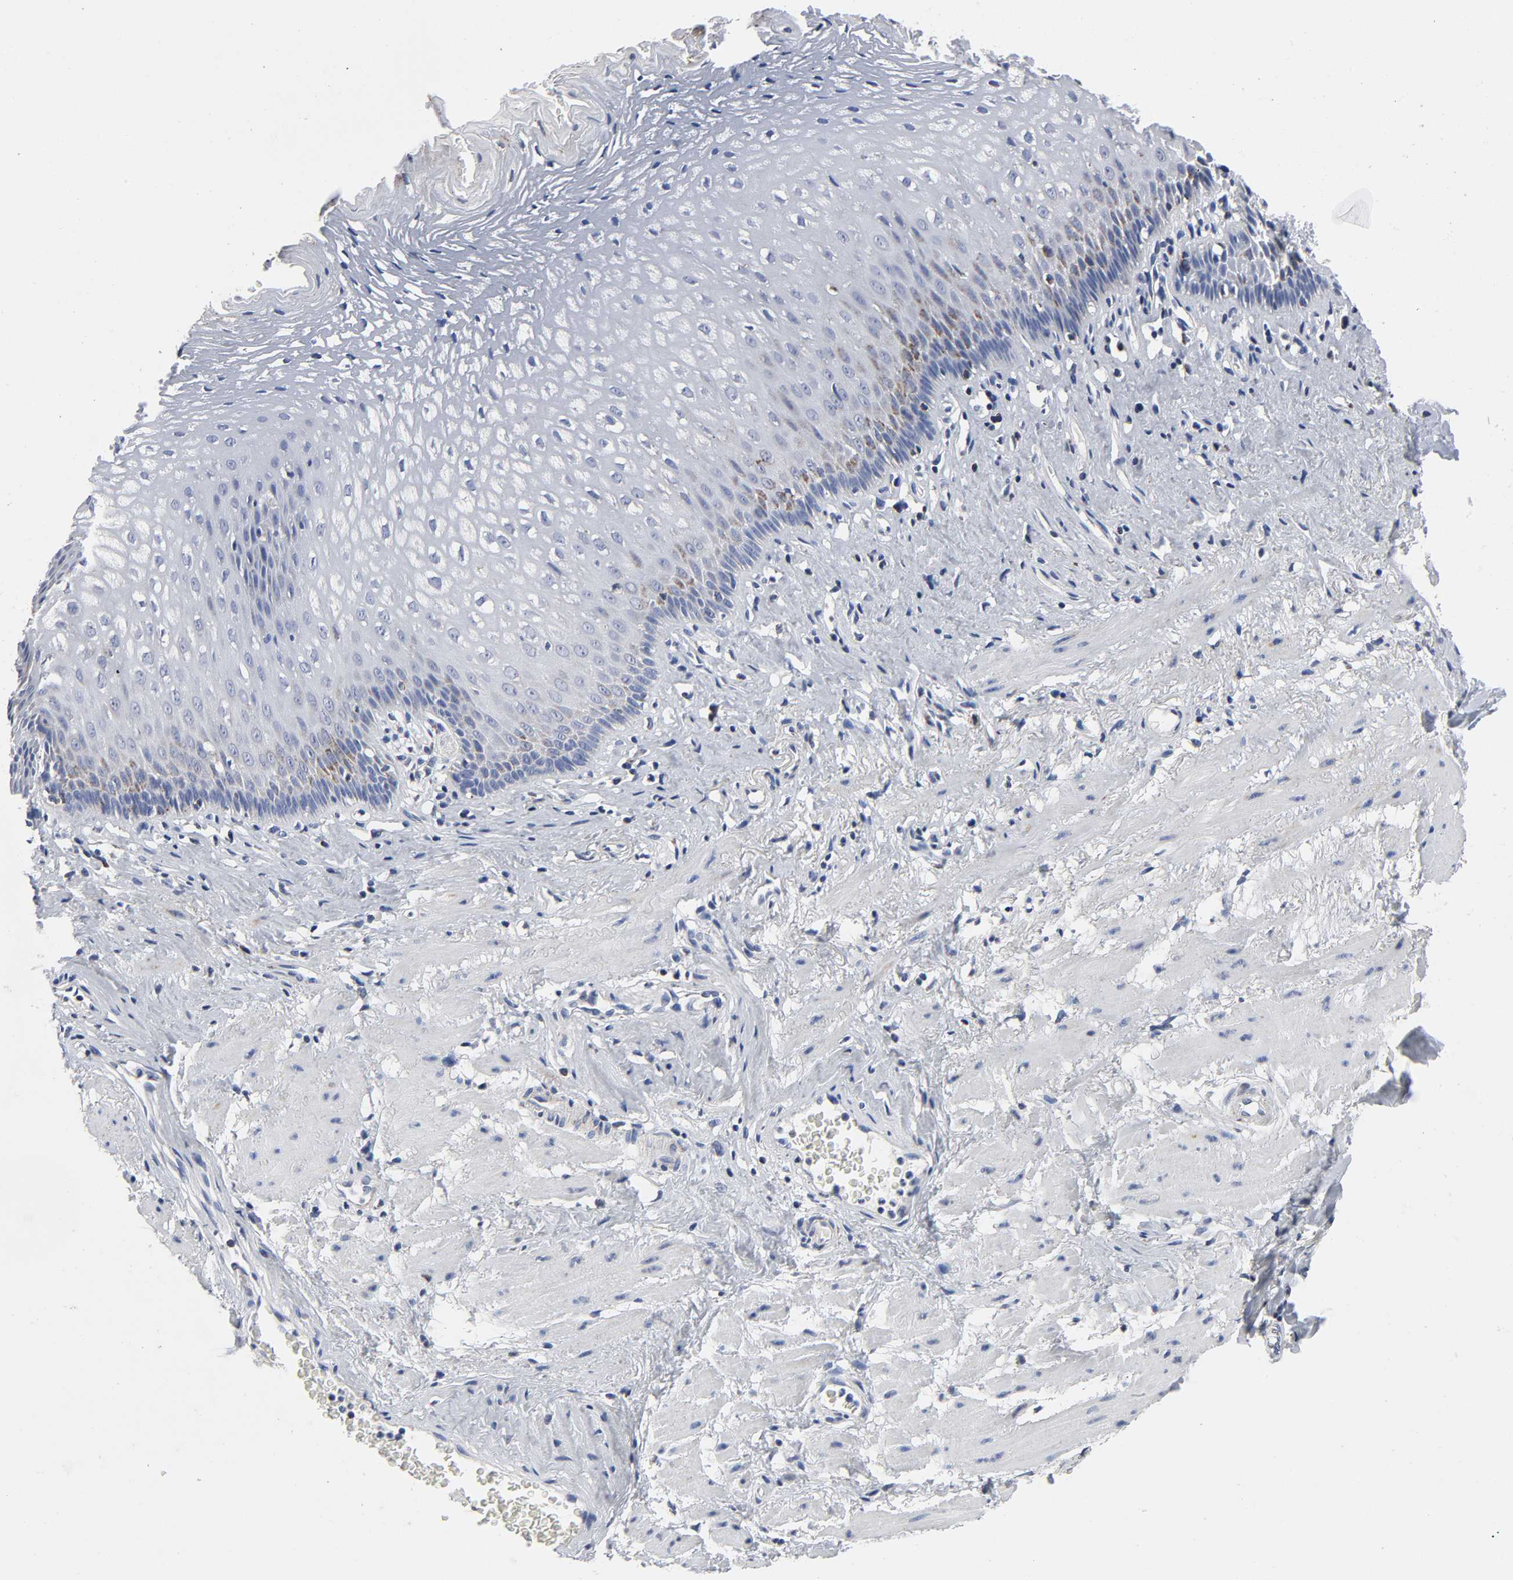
{"staining": {"intensity": "moderate", "quantity": "<25%", "location": "cytoplasmic/membranous"}, "tissue": "esophagus", "cell_type": "Squamous epithelial cells", "image_type": "normal", "snomed": [{"axis": "morphology", "description": "Normal tissue, NOS"}, {"axis": "morphology", "description": "Squamous cell carcinoma, NOS"}, {"axis": "topography", "description": "Esophagus"}], "caption": "Human esophagus stained with a brown dye shows moderate cytoplasmic/membranous positive positivity in about <25% of squamous epithelial cells.", "gene": "AOPEP", "patient": {"sex": "male", "age": 65}}